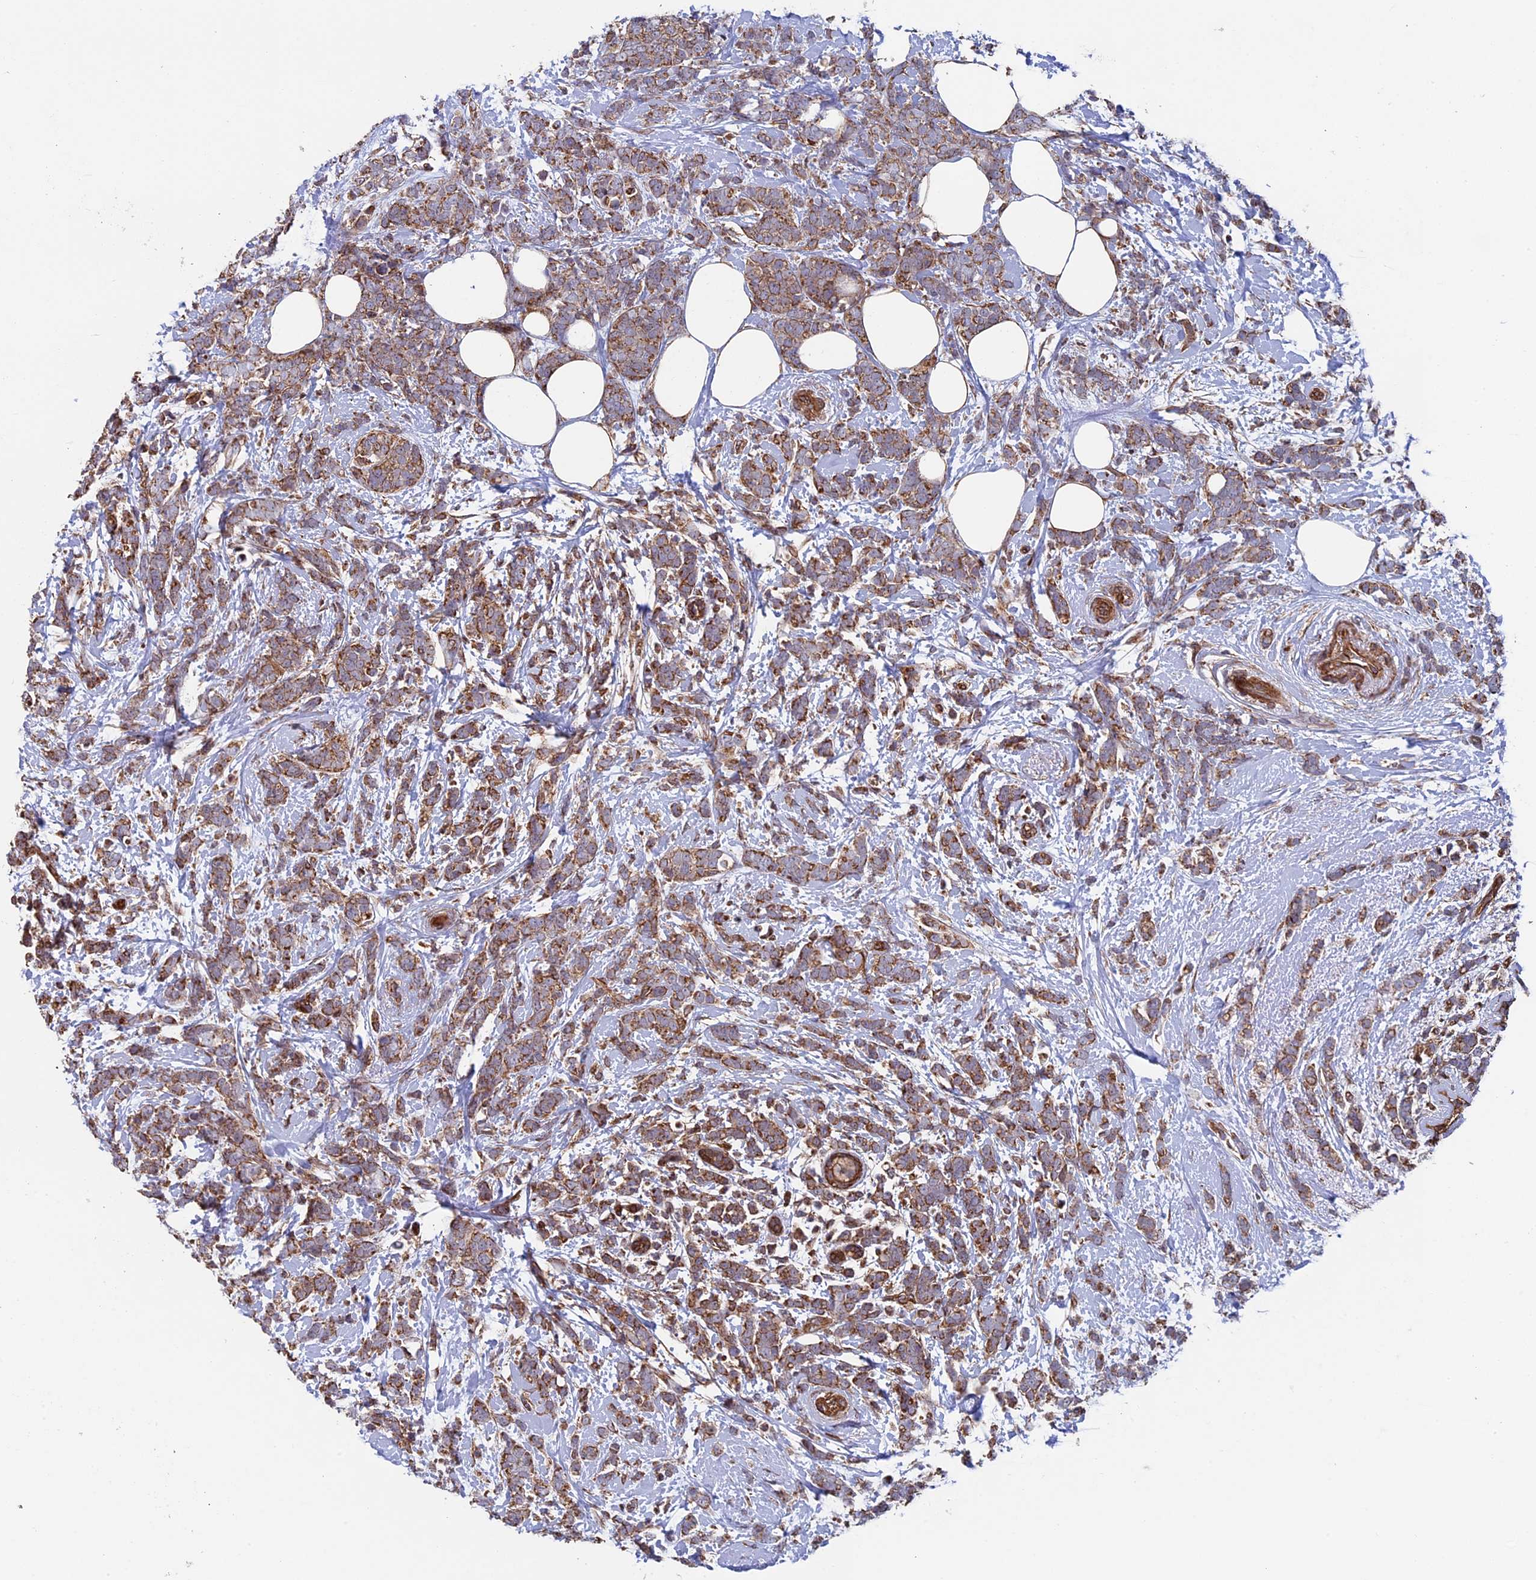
{"staining": {"intensity": "moderate", "quantity": ">75%", "location": "cytoplasmic/membranous"}, "tissue": "breast cancer", "cell_type": "Tumor cells", "image_type": "cancer", "snomed": [{"axis": "morphology", "description": "Lobular carcinoma"}, {"axis": "topography", "description": "Breast"}], "caption": "Approximately >75% of tumor cells in breast cancer show moderate cytoplasmic/membranous protein positivity as visualized by brown immunohistochemical staining.", "gene": "CCDC8", "patient": {"sex": "female", "age": 58}}